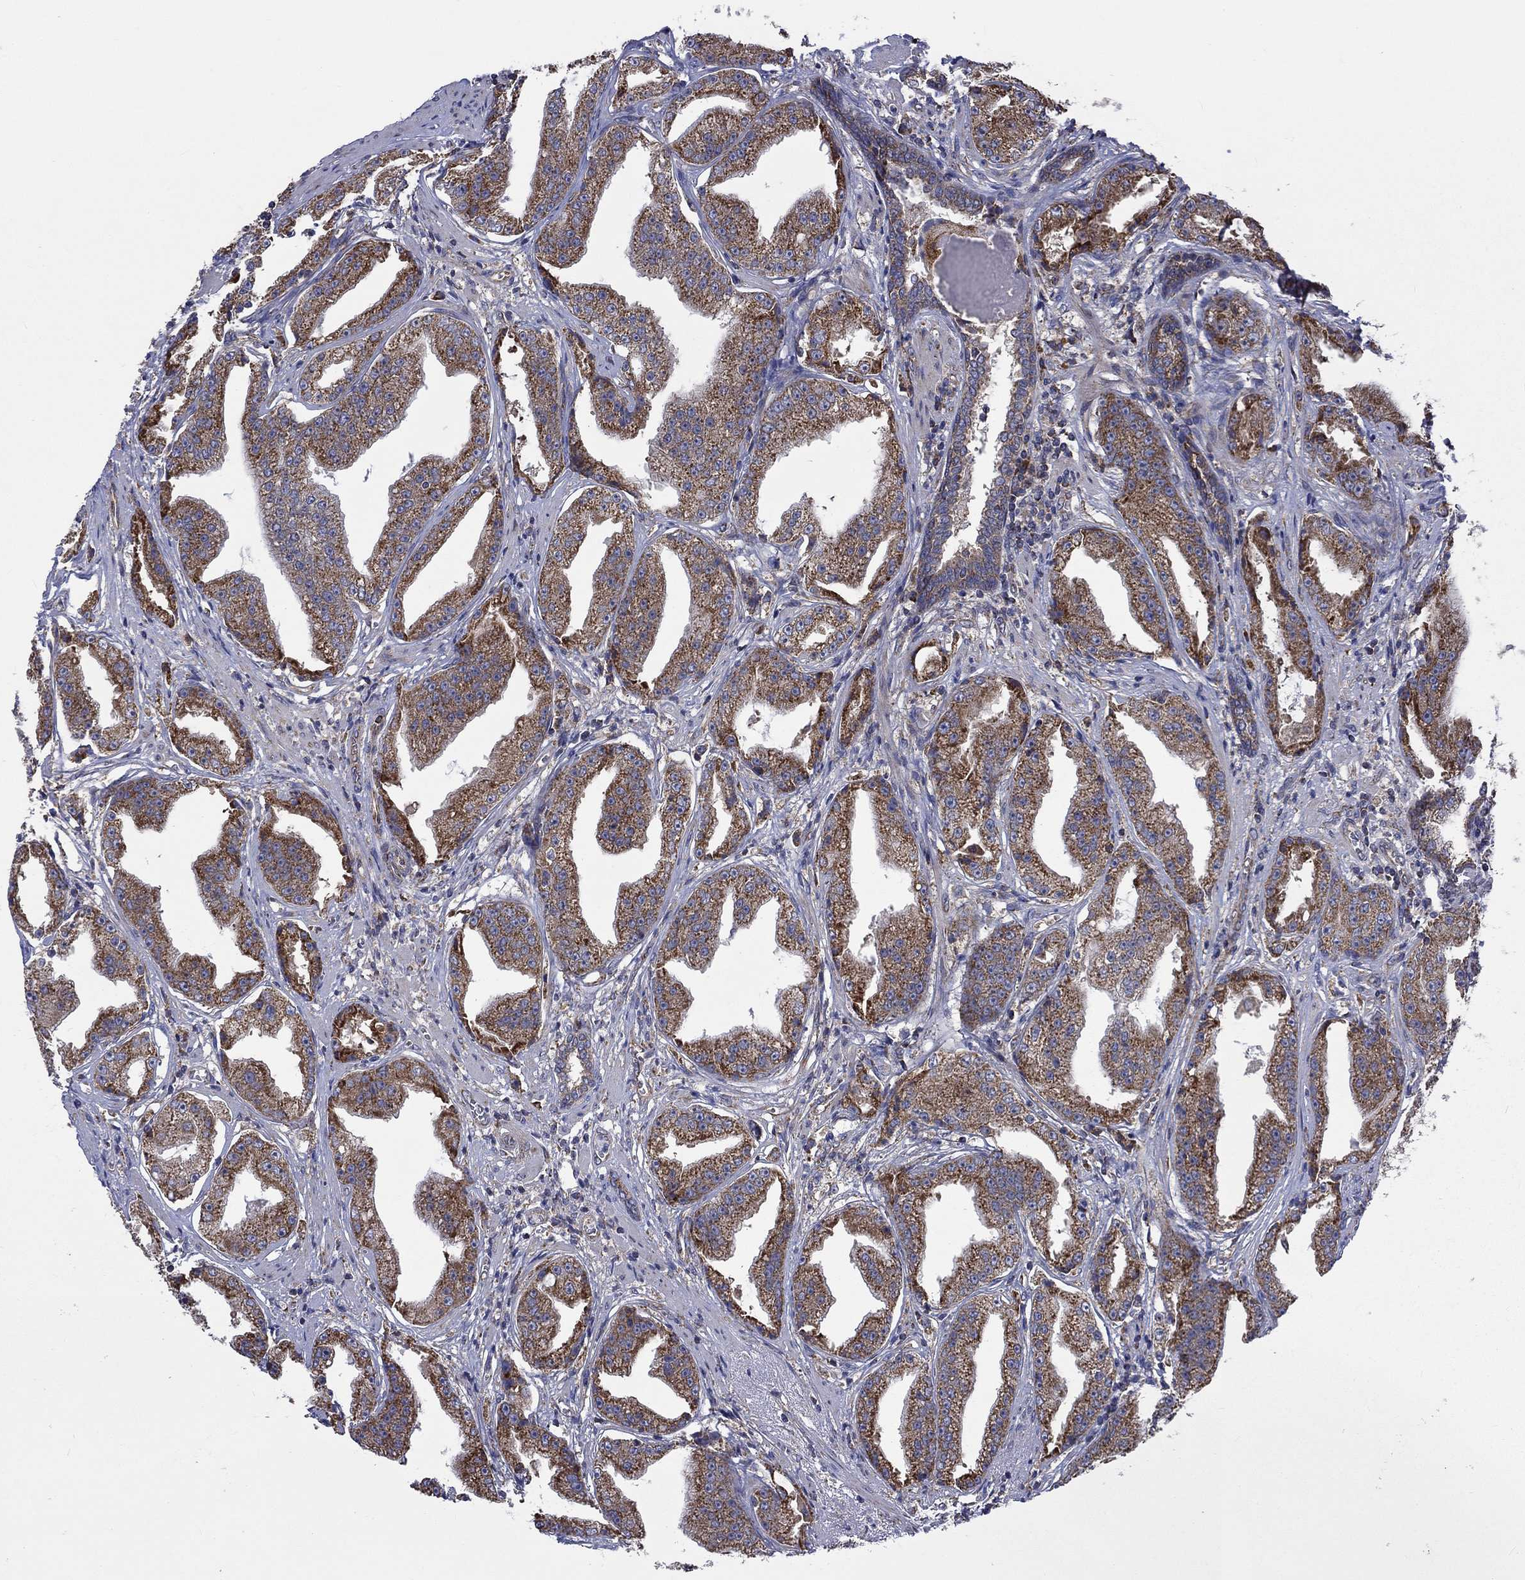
{"staining": {"intensity": "strong", "quantity": "25%-75%", "location": "cytoplasmic/membranous"}, "tissue": "prostate cancer", "cell_type": "Tumor cells", "image_type": "cancer", "snomed": [{"axis": "morphology", "description": "Adenocarcinoma, Low grade"}, {"axis": "topography", "description": "Prostate"}], "caption": "Protein expression by IHC displays strong cytoplasmic/membranous staining in about 25%-75% of tumor cells in adenocarcinoma (low-grade) (prostate).", "gene": "RPLP0", "patient": {"sex": "male", "age": 62}}